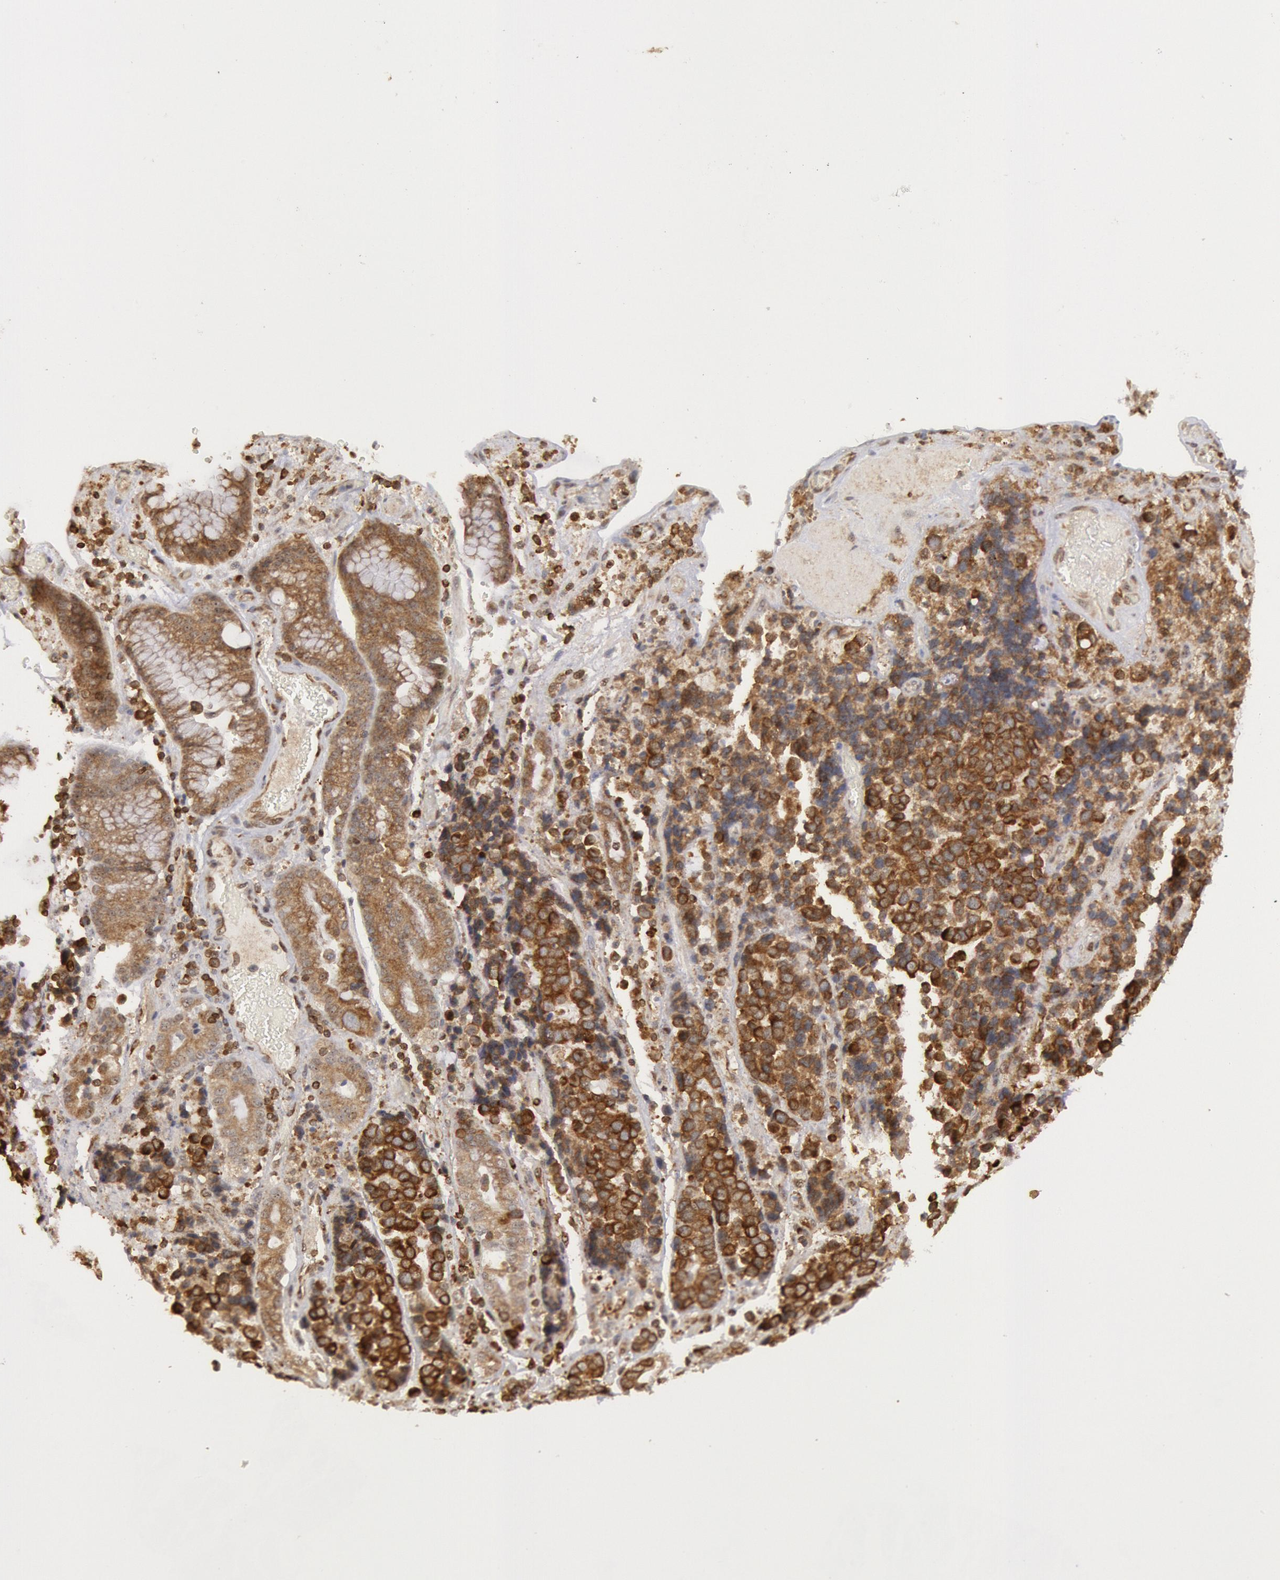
{"staining": {"intensity": "moderate", "quantity": ">75%", "location": "cytoplasmic/membranous"}, "tissue": "stomach cancer", "cell_type": "Tumor cells", "image_type": "cancer", "snomed": [{"axis": "morphology", "description": "Adenocarcinoma, NOS"}, {"axis": "topography", "description": "Stomach, upper"}], "caption": "Stomach adenocarcinoma stained with DAB (3,3'-diaminobenzidine) immunohistochemistry displays medium levels of moderate cytoplasmic/membranous positivity in about >75% of tumor cells. Immunohistochemistry (ihc) stains the protein of interest in brown and the nuclei are stained blue.", "gene": "TAP2", "patient": {"sex": "male", "age": 71}}